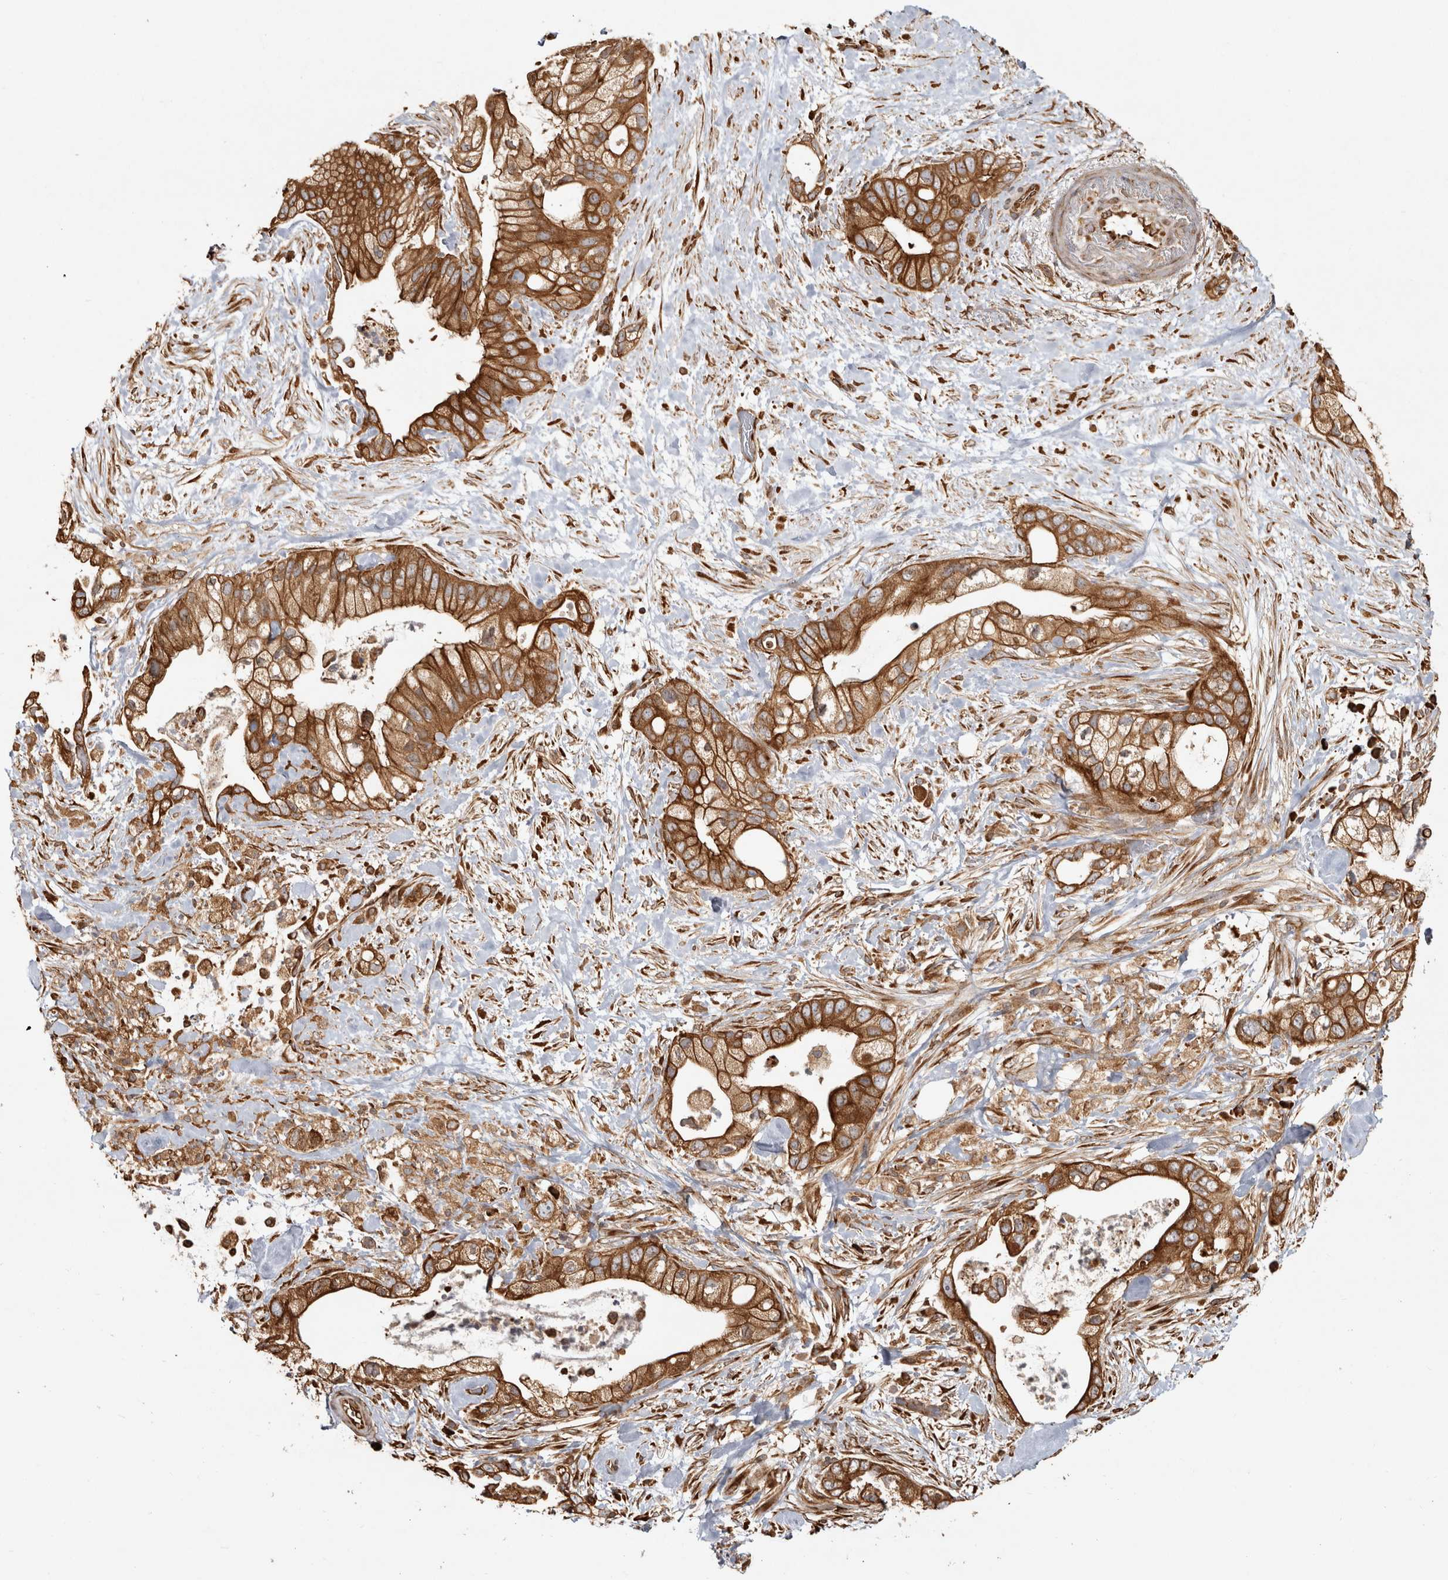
{"staining": {"intensity": "strong", "quantity": ">75%", "location": "cytoplasmic/membranous"}, "tissue": "pancreatic cancer", "cell_type": "Tumor cells", "image_type": "cancer", "snomed": [{"axis": "morphology", "description": "Adenocarcinoma, NOS"}, {"axis": "topography", "description": "Pancreas"}], "caption": "Immunohistochemistry of human adenocarcinoma (pancreatic) exhibits high levels of strong cytoplasmic/membranous expression in about >75% of tumor cells. The protein is stained brown, and the nuclei are stained in blue (DAB (3,3'-diaminobenzidine) IHC with brightfield microscopy, high magnification).", "gene": "CAMSAP2", "patient": {"sex": "male", "age": 53}}